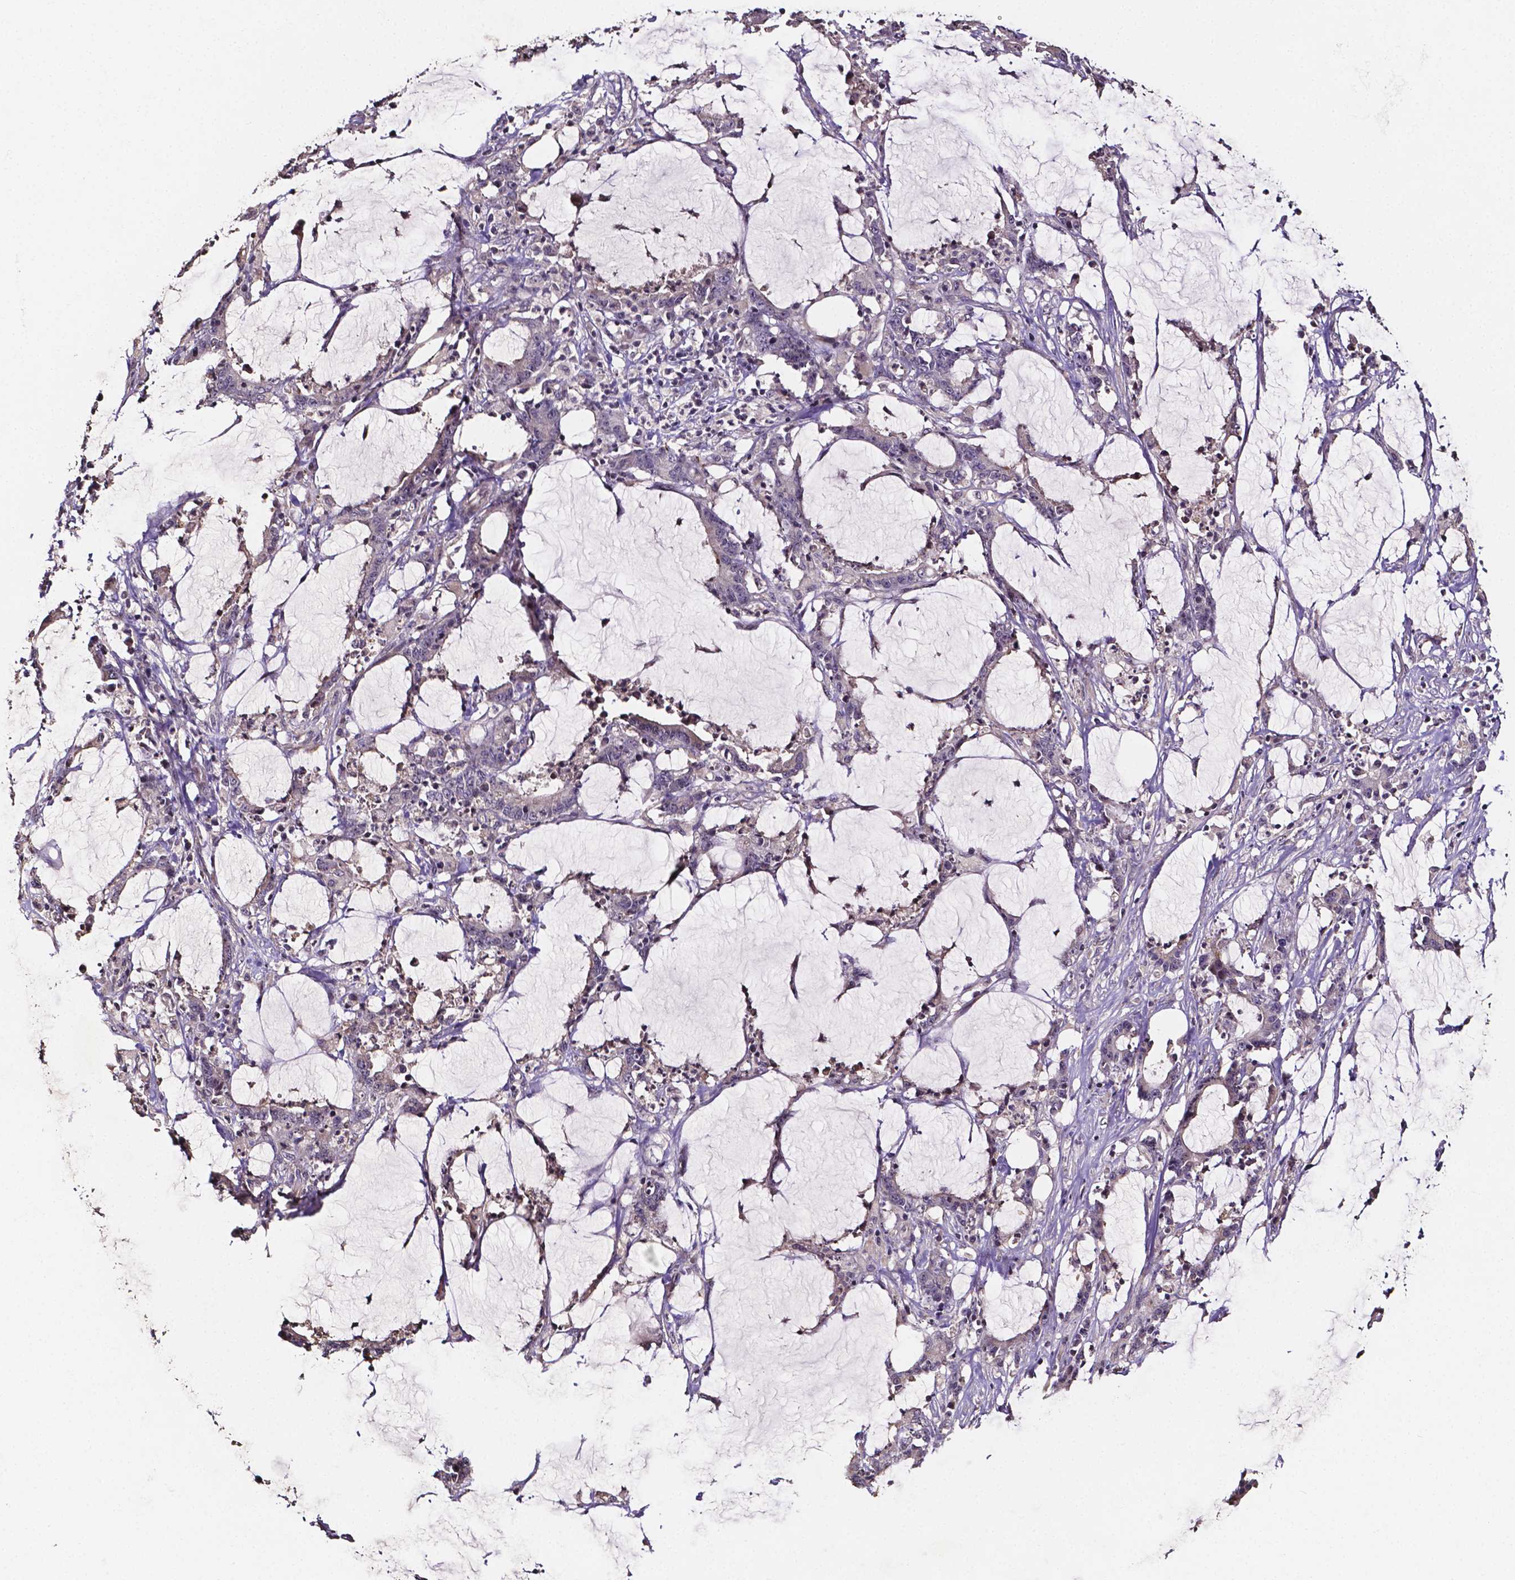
{"staining": {"intensity": "negative", "quantity": "none", "location": "none"}, "tissue": "stomach cancer", "cell_type": "Tumor cells", "image_type": "cancer", "snomed": [{"axis": "morphology", "description": "Adenocarcinoma, NOS"}, {"axis": "topography", "description": "Stomach, upper"}], "caption": "There is no significant expression in tumor cells of stomach cancer. (DAB (3,3'-diaminobenzidine) immunohistochemistry (IHC) with hematoxylin counter stain).", "gene": "NRGN", "patient": {"sex": "male", "age": 68}}